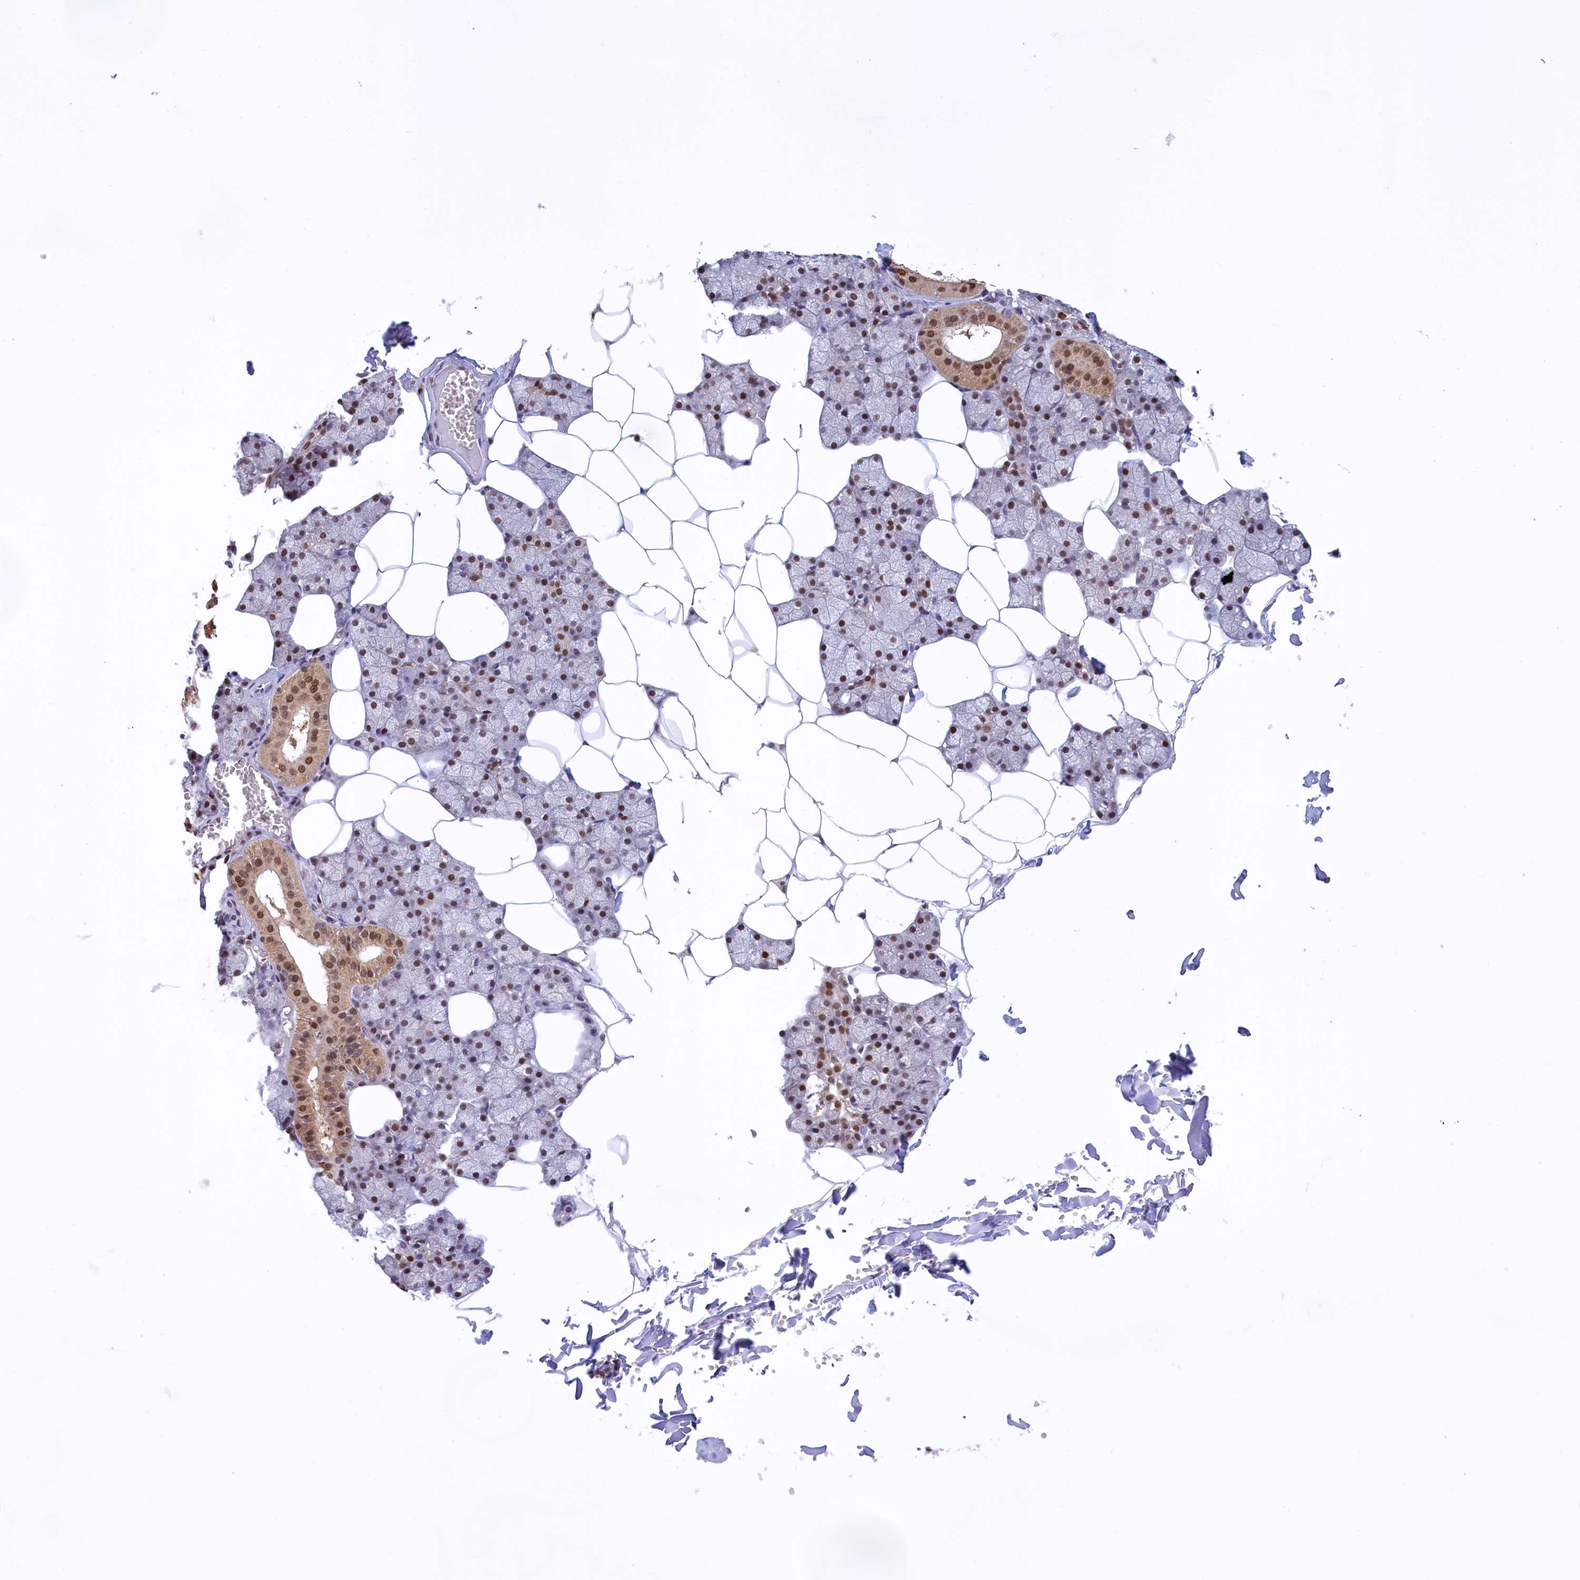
{"staining": {"intensity": "moderate", "quantity": "25%-75%", "location": "cytoplasmic/membranous,nuclear"}, "tissue": "salivary gland", "cell_type": "Glandular cells", "image_type": "normal", "snomed": [{"axis": "morphology", "description": "Normal tissue, NOS"}, {"axis": "topography", "description": "Salivary gland"}], "caption": "A brown stain labels moderate cytoplasmic/membranous,nuclear staining of a protein in glandular cells of unremarkable salivary gland.", "gene": "IZUMO2", "patient": {"sex": "male", "age": 62}}